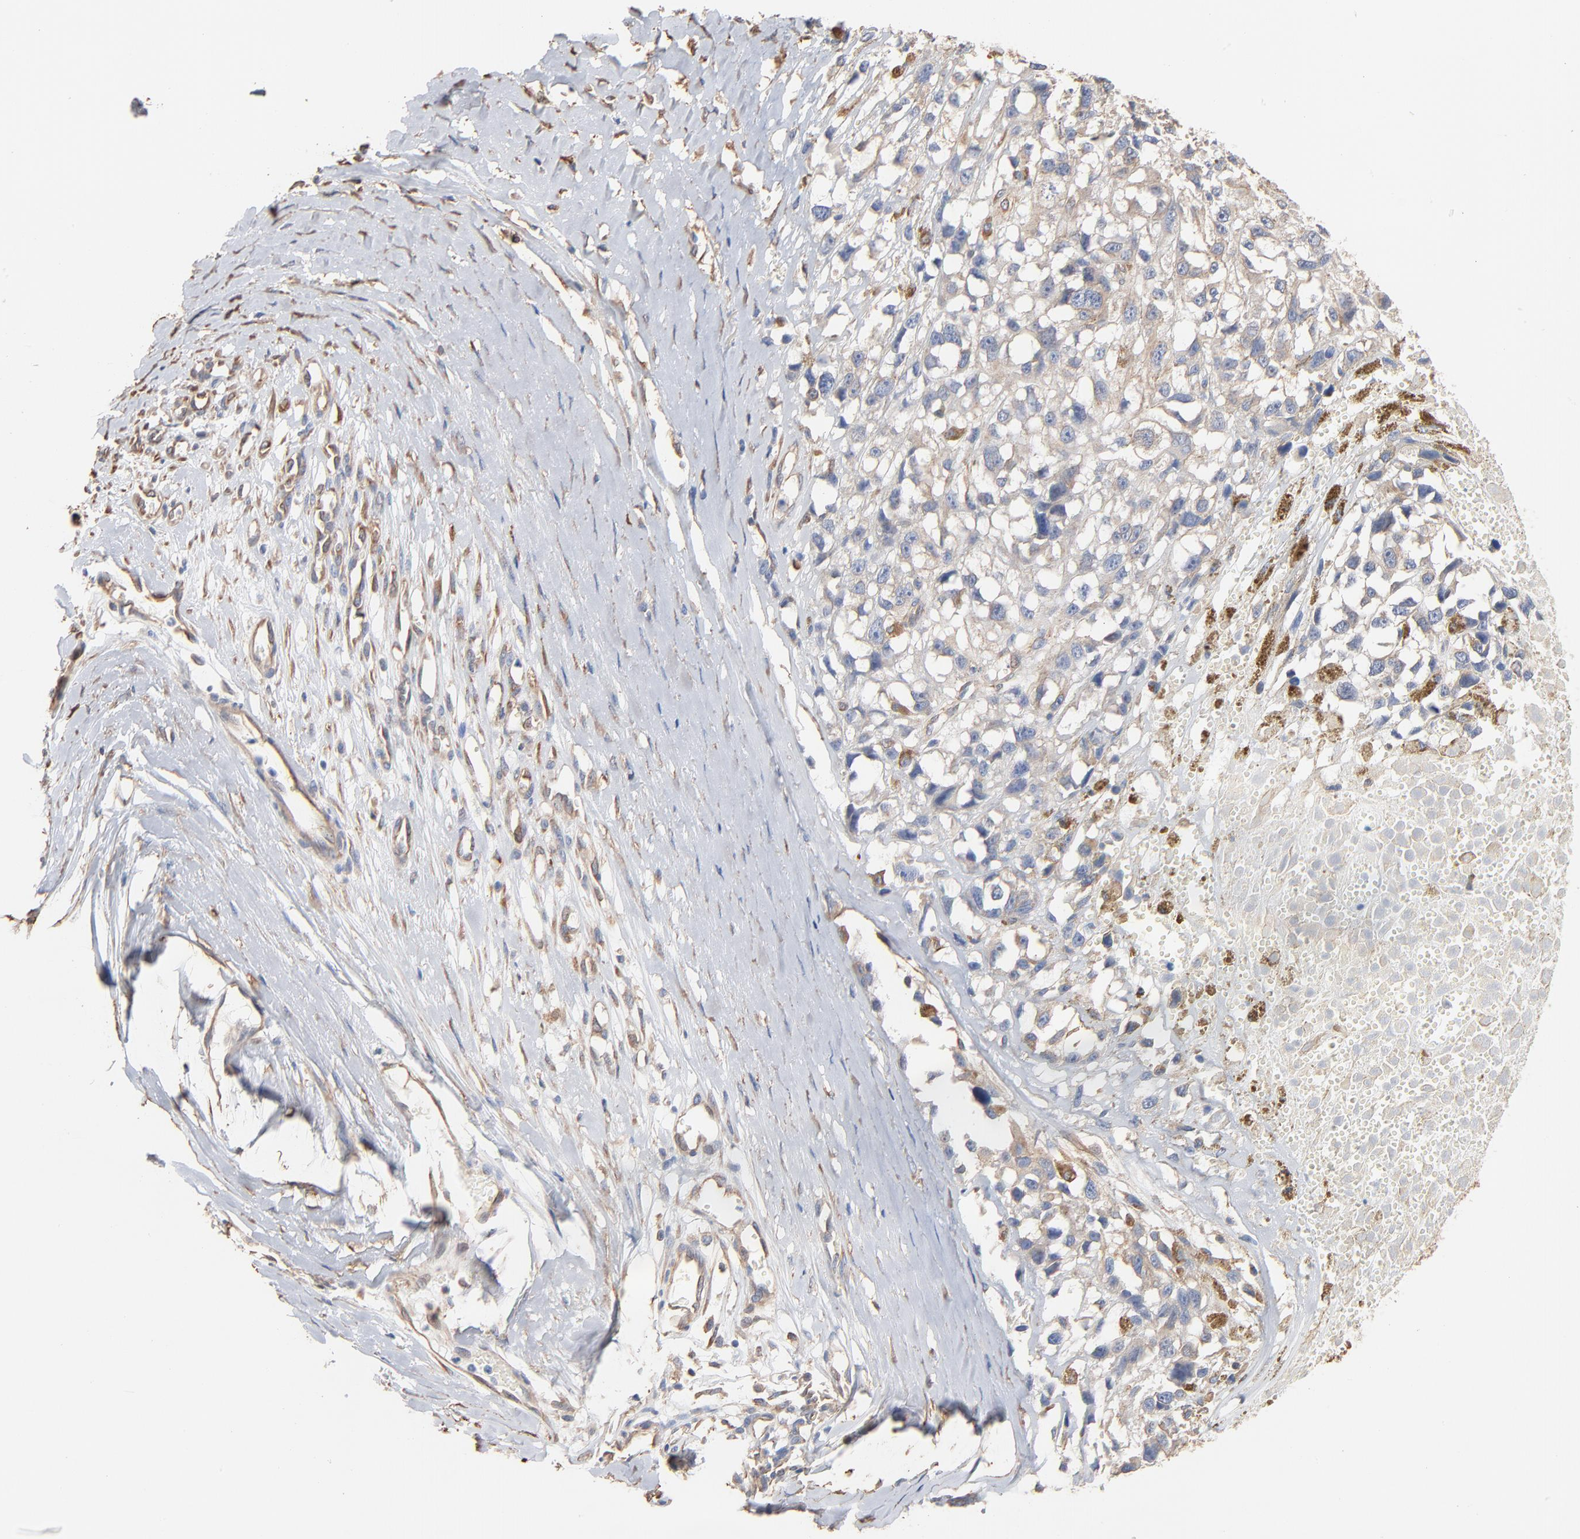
{"staining": {"intensity": "negative", "quantity": "none", "location": "none"}, "tissue": "melanoma", "cell_type": "Tumor cells", "image_type": "cancer", "snomed": [{"axis": "morphology", "description": "Malignant melanoma, Metastatic site"}, {"axis": "topography", "description": "Lymph node"}], "caption": "Tumor cells are negative for brown protein staining in melanoma.", "gene": "ABCD4", "patient": {"sex": "male", "age": 59}}